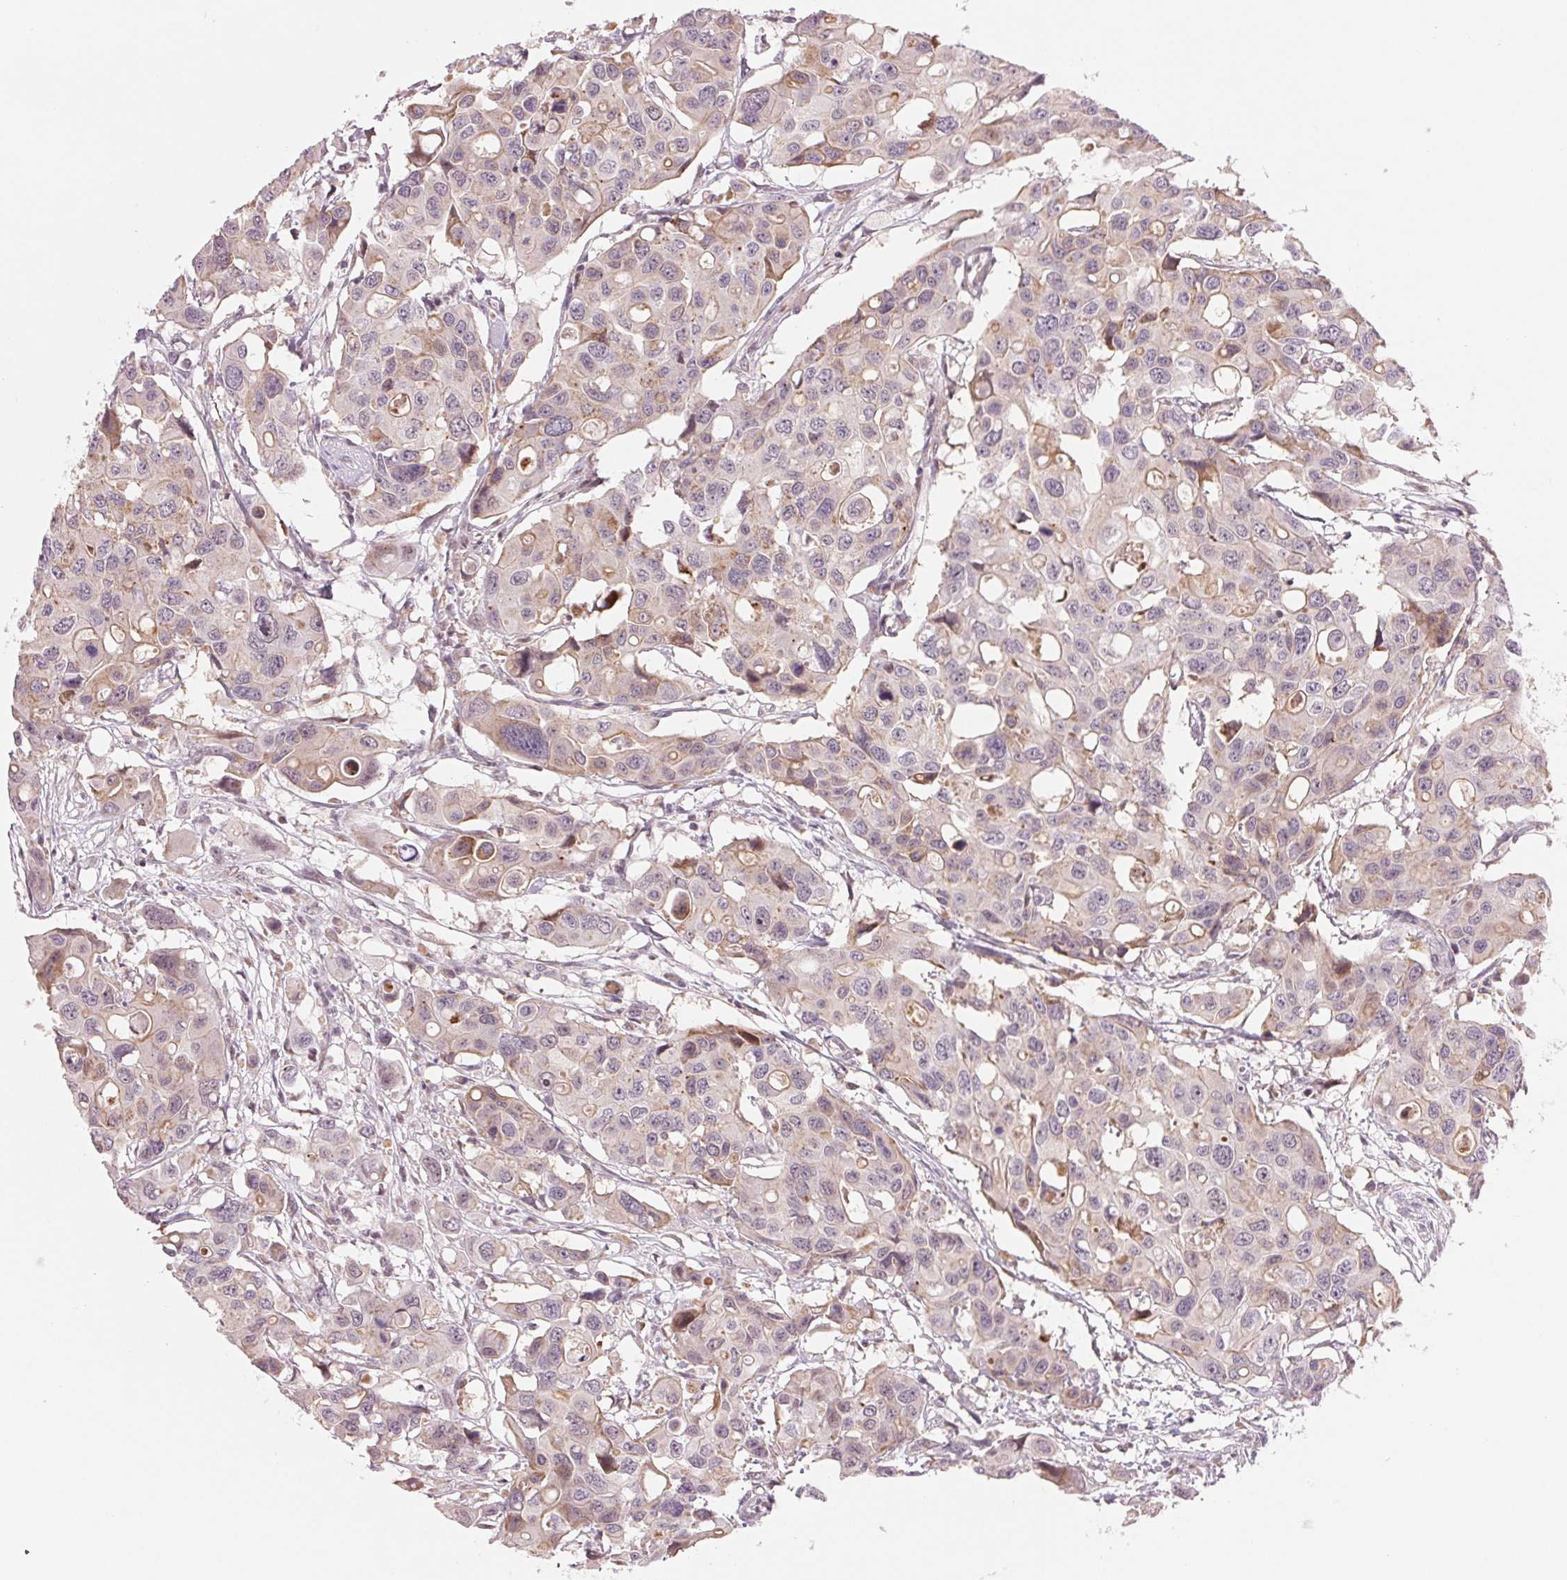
{"staining": {"intensity": "negative", "quantity": "none", "location": "none"}, "tissue": "colorectal cancer", "cell_type": "Tumor cells", "image_type": "cancer", "snomed": [{"axis": "morphology", "description": "Adenocarcinoma, NOS"}, {"axis": "topography", "description": "Colon"}], "caption": "Human colorectal cancer stained for a protein using immunohistochemistry (IHC) displays no expression in tumor cells.", "gene": "ARHGAP32", "patient": {"sex": "male", "age": 77}}